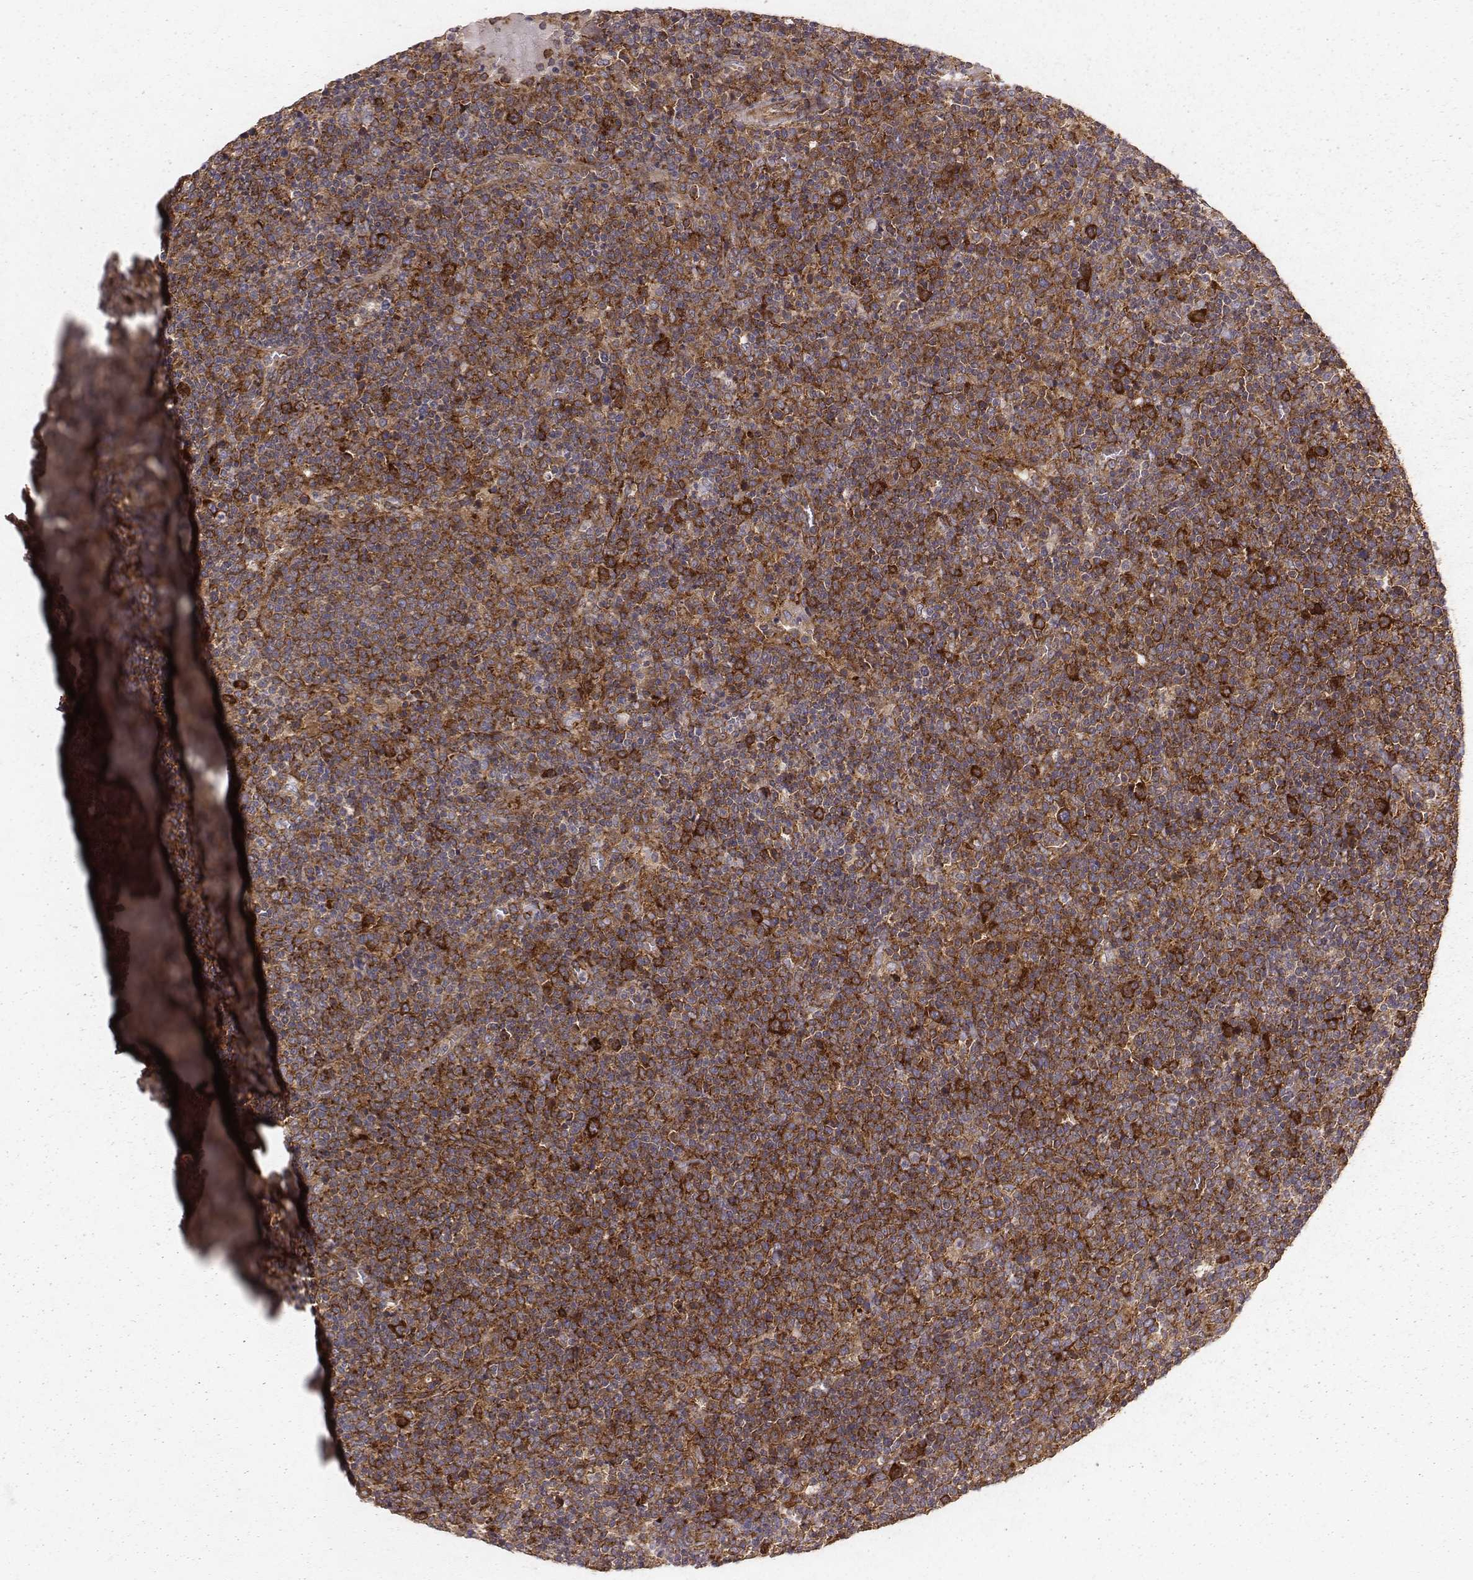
{"staining": {"intensity": "strong", "quantity": ">75%", "location": "cytoplasmic/membranous"}, "tissue": "lymphoma", "cell_type": "Tumor cells", "image_type": "cancer", "snomed": [{"axis": "morphology", "description": "Malignant lymphoma, non-Hodgkin's type, High grade"}, {"axis": "topography", "description": "Lymph node"}], "caption": "Human lymphoma stained with a brown dye exhibits strong cytoplasmic/membranous positive expression in about >75% of tumor cells.", "gene": "TXLNA", "patient": {"sex": "male", "age": 61}}